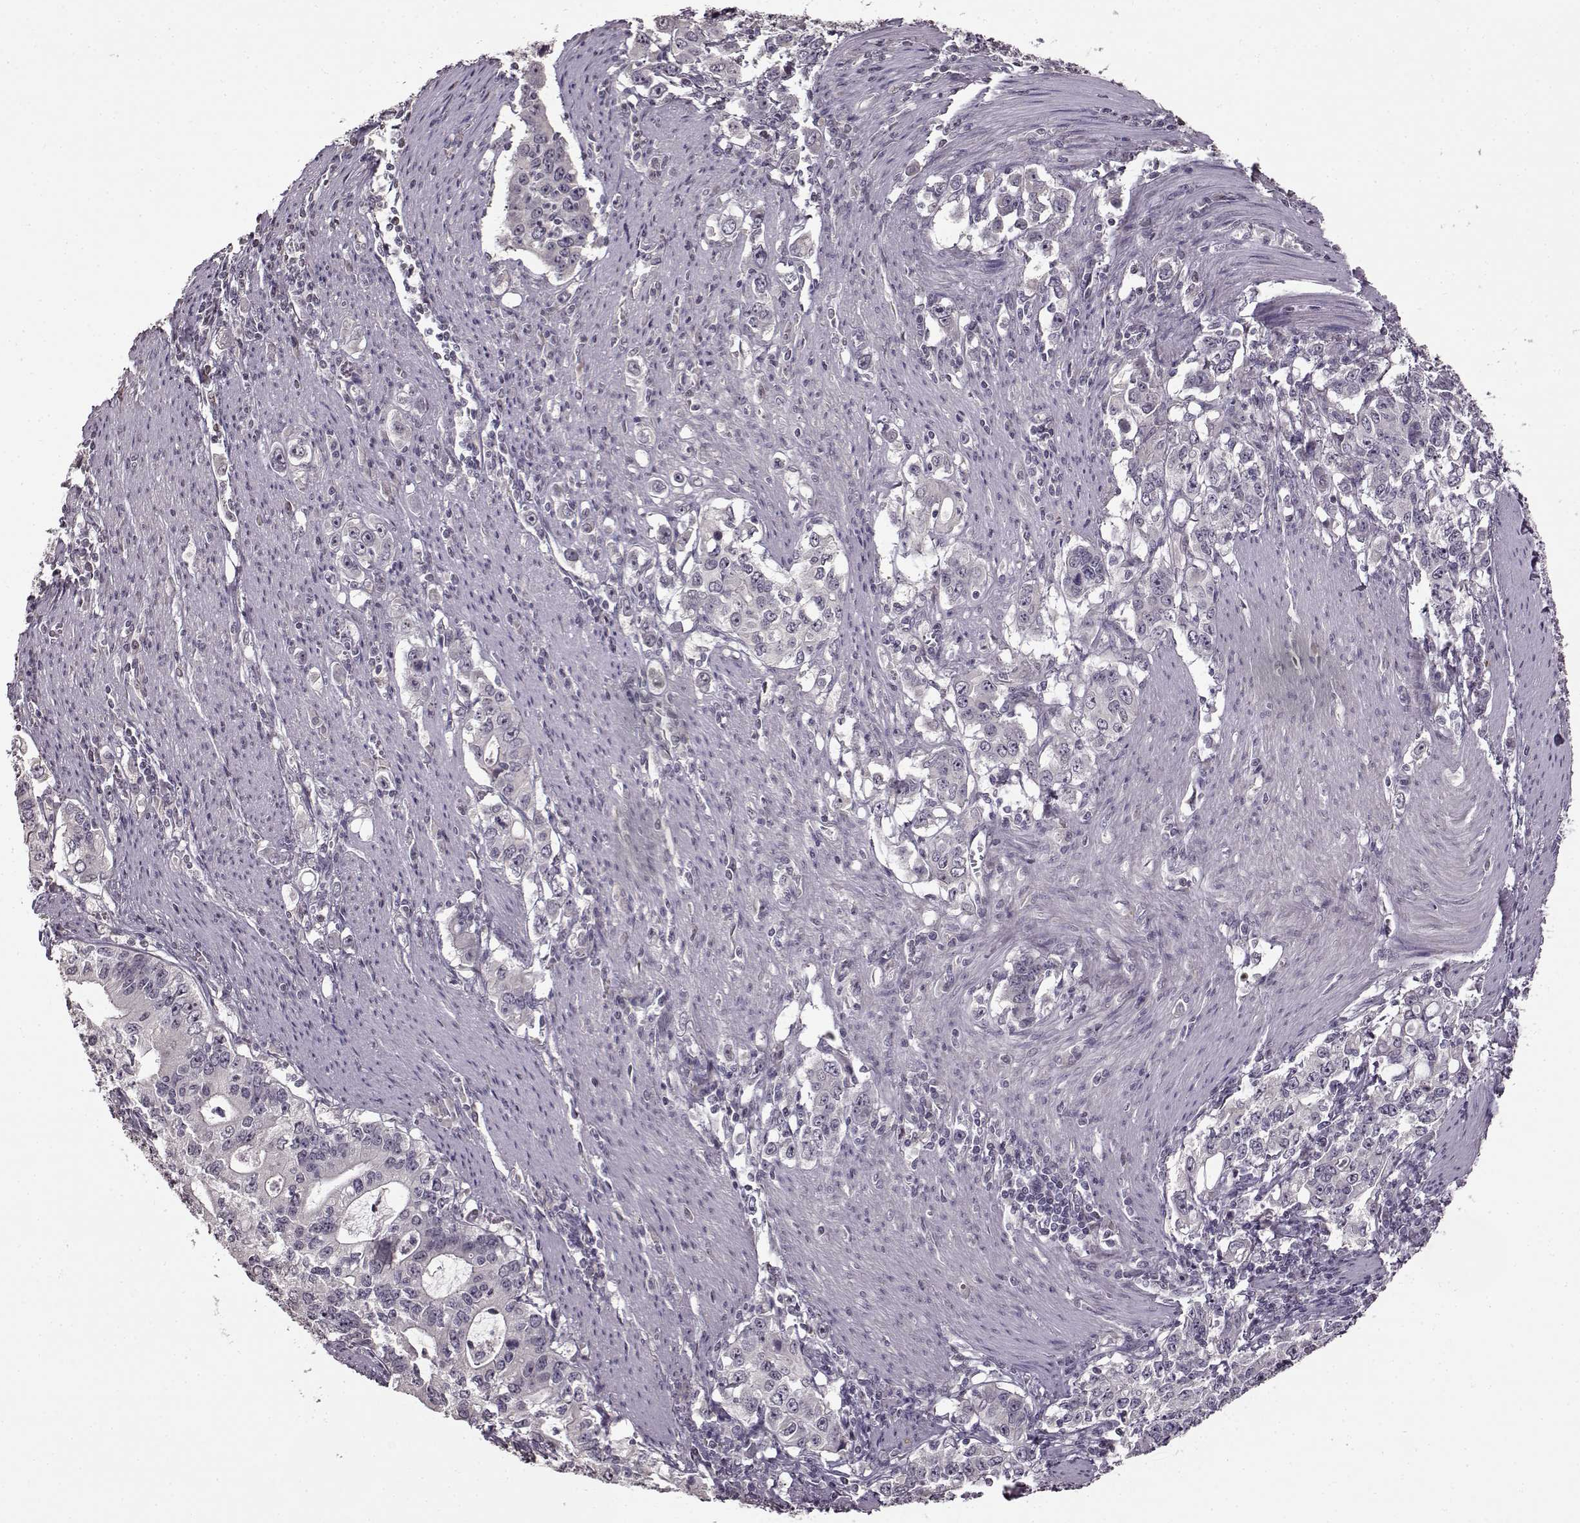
{"staining": {"intensity": "negative", "quantity": "none", "location": "none"}, "tissue": "stomach cancer", "cell_type": "Tumor cells", "image_type": "cancer", "snomed": [{"axis": "morphology", "description": "Adenocarcinoma, NOS"}, {"axis": "topography", "description": "Stomach, lower"}], "caption": "The photomicrograph shows no staining of tumor cells in stomach adenocarcinoma.", "gene": "FSHB", "patient": {"sex": "female", "age": 72}}